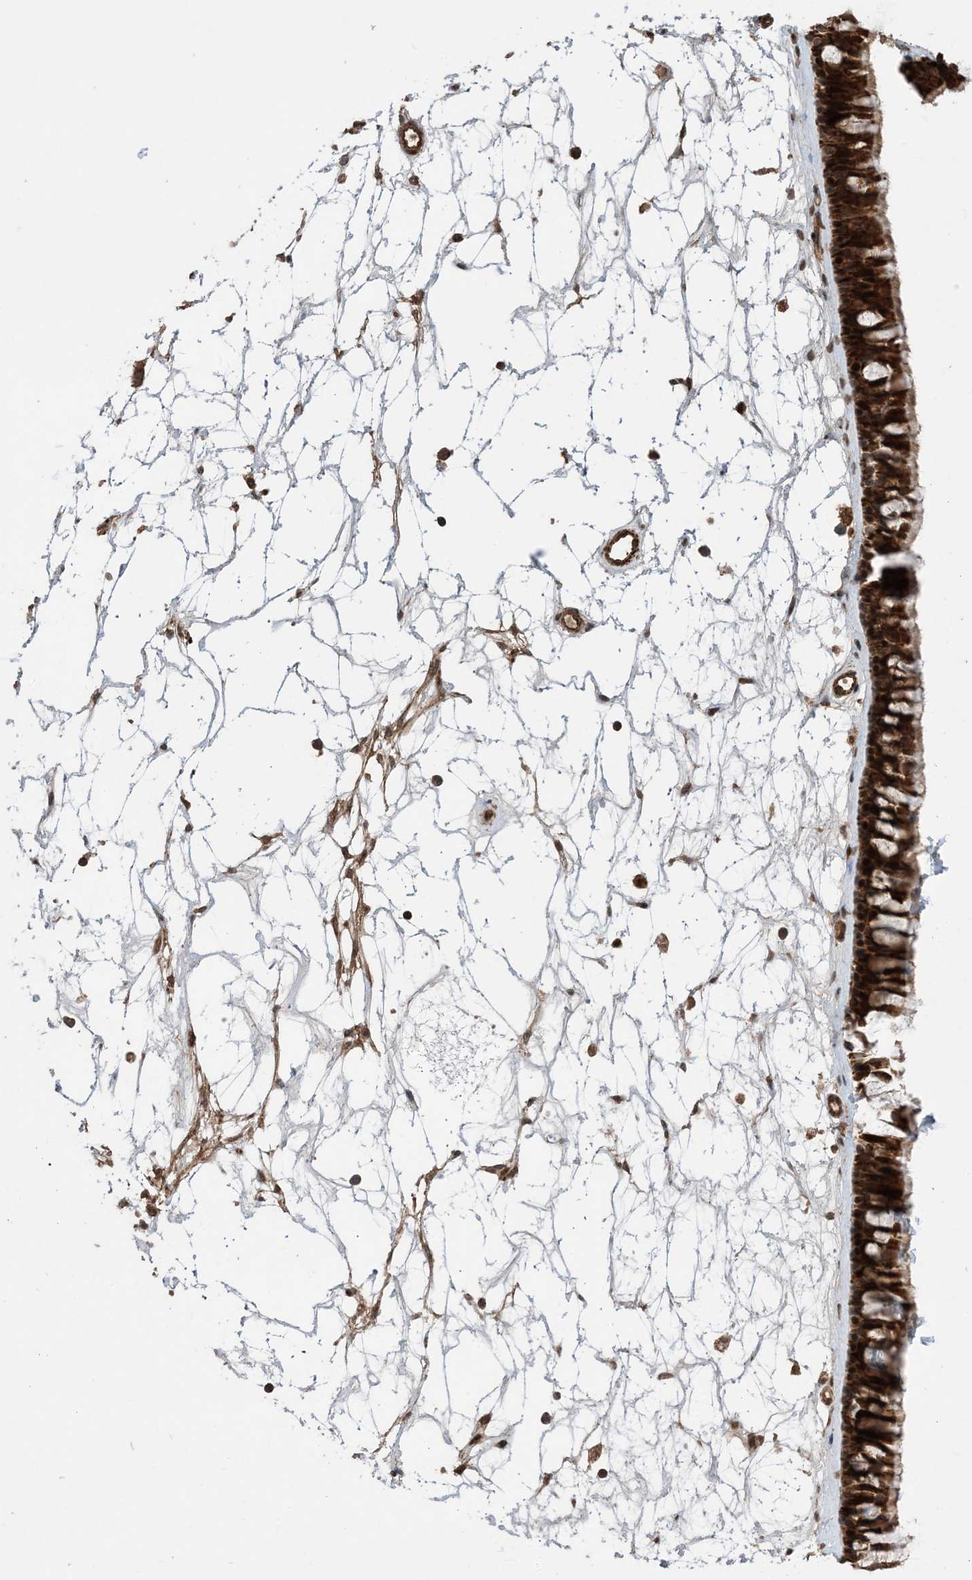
{"staining": {"intensity": "strong", "quantity": ">75%", "location": "cytoplasmic/membranous,nuclear"}, "tissue": "nasopharynx", "cell_type": "Respiratory epithelial cells", "image_type": "normal", "snomed": [{"axis": "morphology", "description": "Normal tissue, NOS"}, {"axis": "topography", "description": "Nasopharynx"}], "caption": "Nasopharynx stained with immunohistochemistry (IHC) displays strong cytoplasmic/membranous,nuclear expression in approximately >75% of respiratory epithelial cells.", "gene": "ZNF511", "patient": {"sex": "male", "age": 64}}